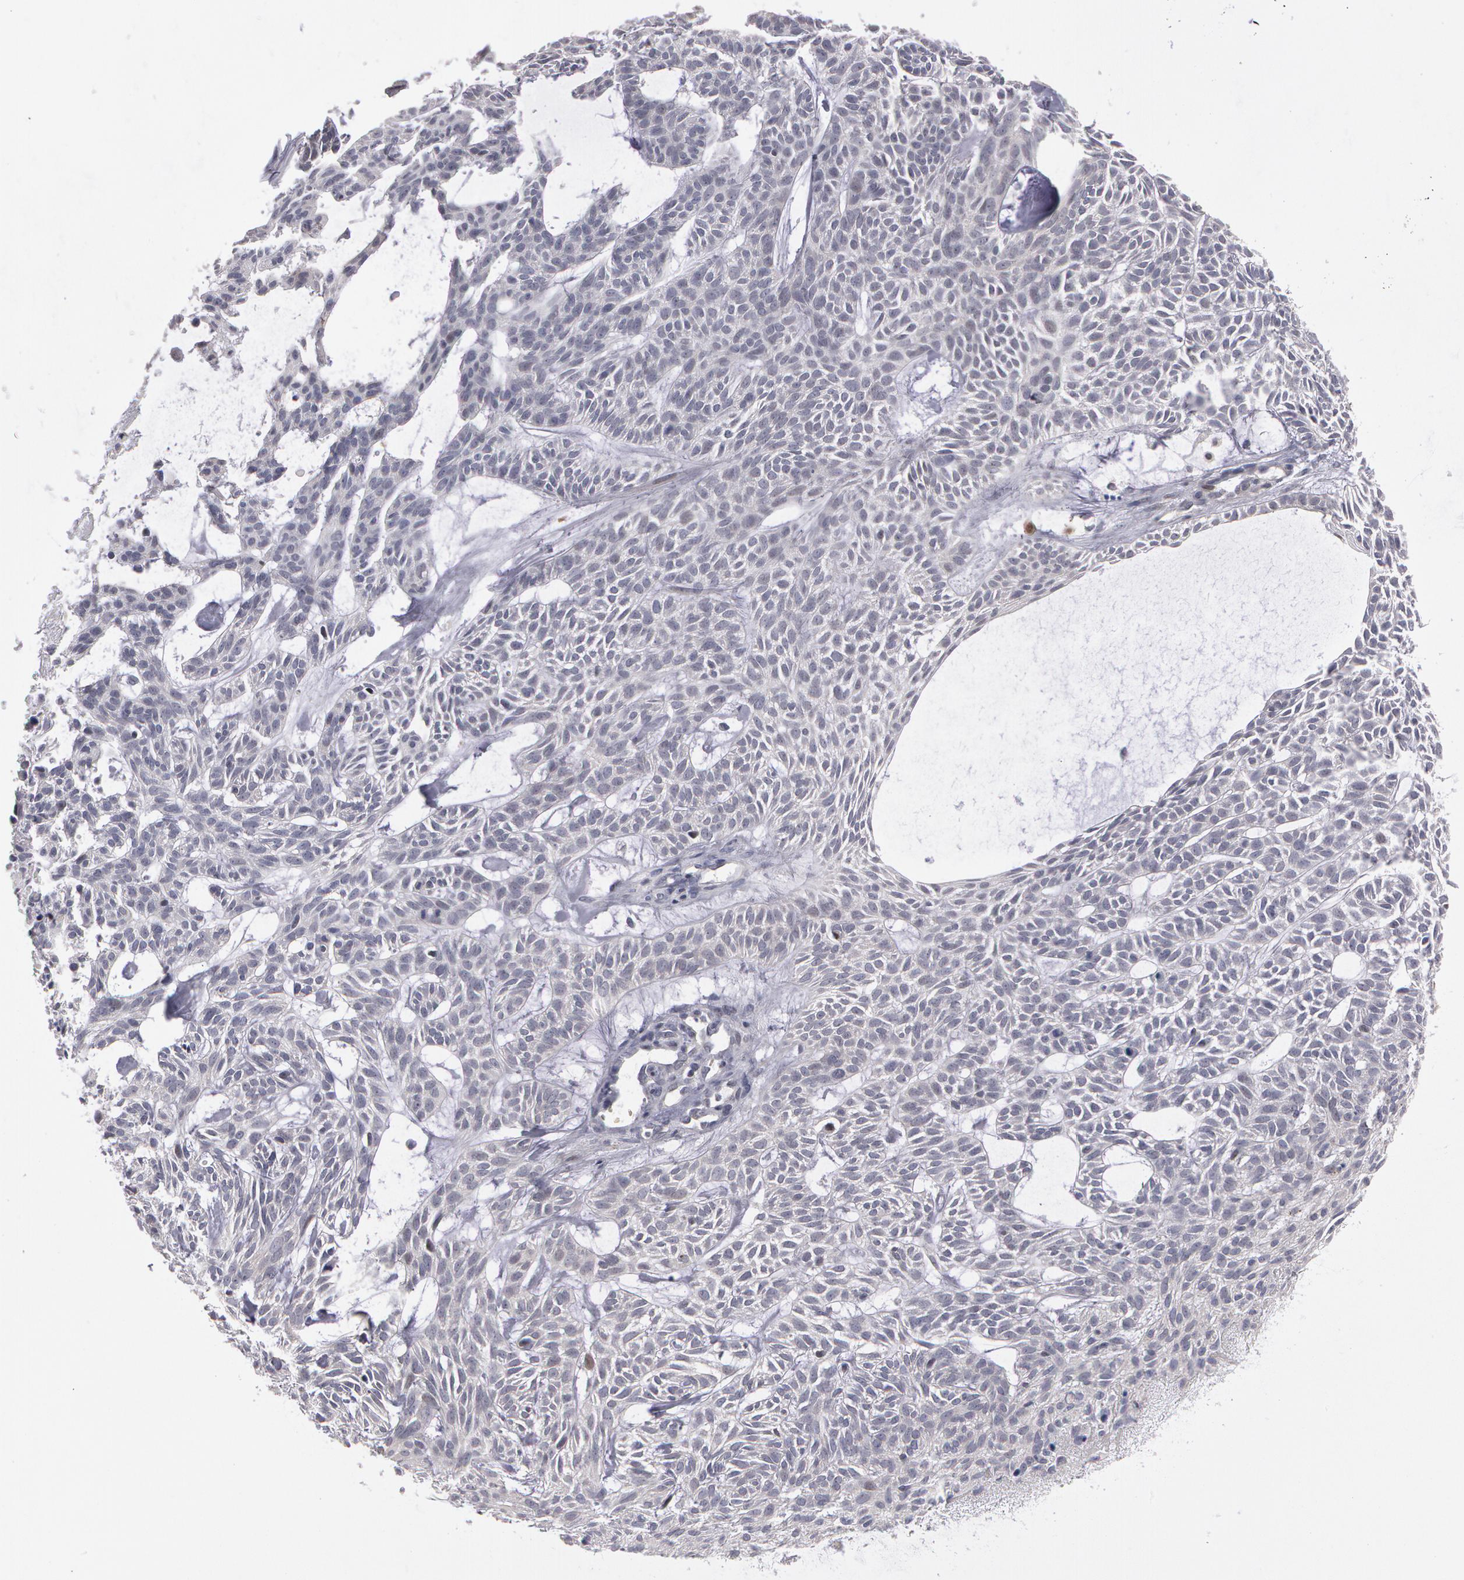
{"staining": {"intensity": "negative", "quantity": "none", "location": "none"}, "tissue": "skin cancer", "cell_type": "Tumor cells", "image_type": "cancer", "snomed": [{"axis": "morphology", "description": "Basal cell carcinoma"}, {"axis": "topography", "description": "Skin"}], "caption": "An immunohistochemistry (IHC) photomicrograph of basal cell carcinoma (skin) is shown. There is no staining in tumor cells of basal cell carcinoma (skin). Brightfield microscopy of IHC stained with DAB (brown) and hematoxylin (blue), captured at high magnification.", "gene": "PRICKLE1", "patient": {"sex": "male", "age": 75}}